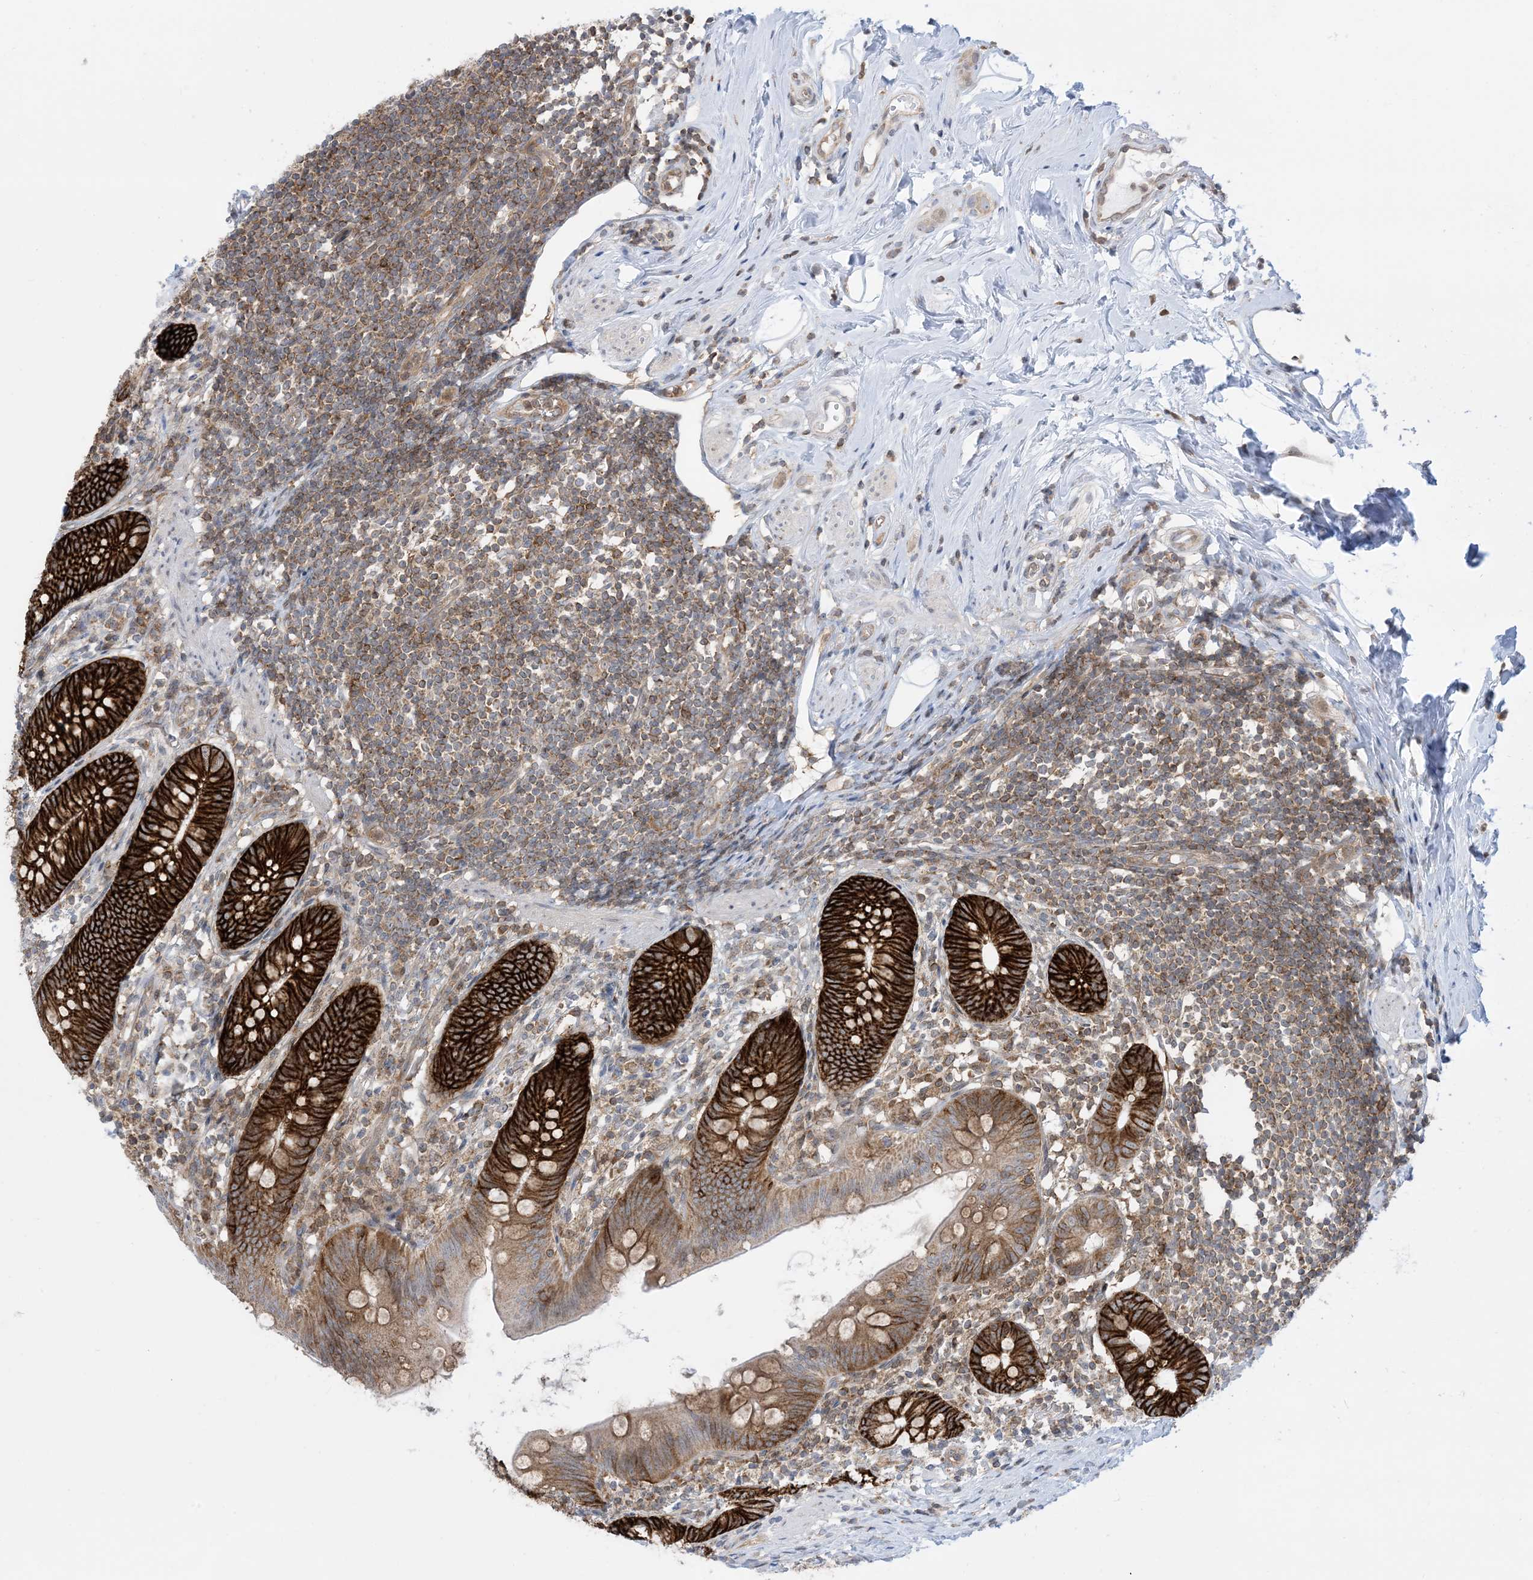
{"staining": {"intensity": "strong", "quantity": ">75%", "location": "cytoplasmic/membranous"}, "tissue": "appendix", "cell_type": "Glandular cells", "image_type": "normal", "snomed": [{"axis": "morphology", "description": "Normal tissue, NOS"}, {"axis": "topography", "description": "Appendix"}], "caption": "IHC micrograph of normal appendix: appendix stained using immunohistochemistry displays high levels of strong protein expression localized specifically in the cytoplasmic/membranous of glandular cells, appearing as a cytoplasmic/membranous brown color.", "gene": "CASP4", "patient": {"sex": "female", "age": 62}}